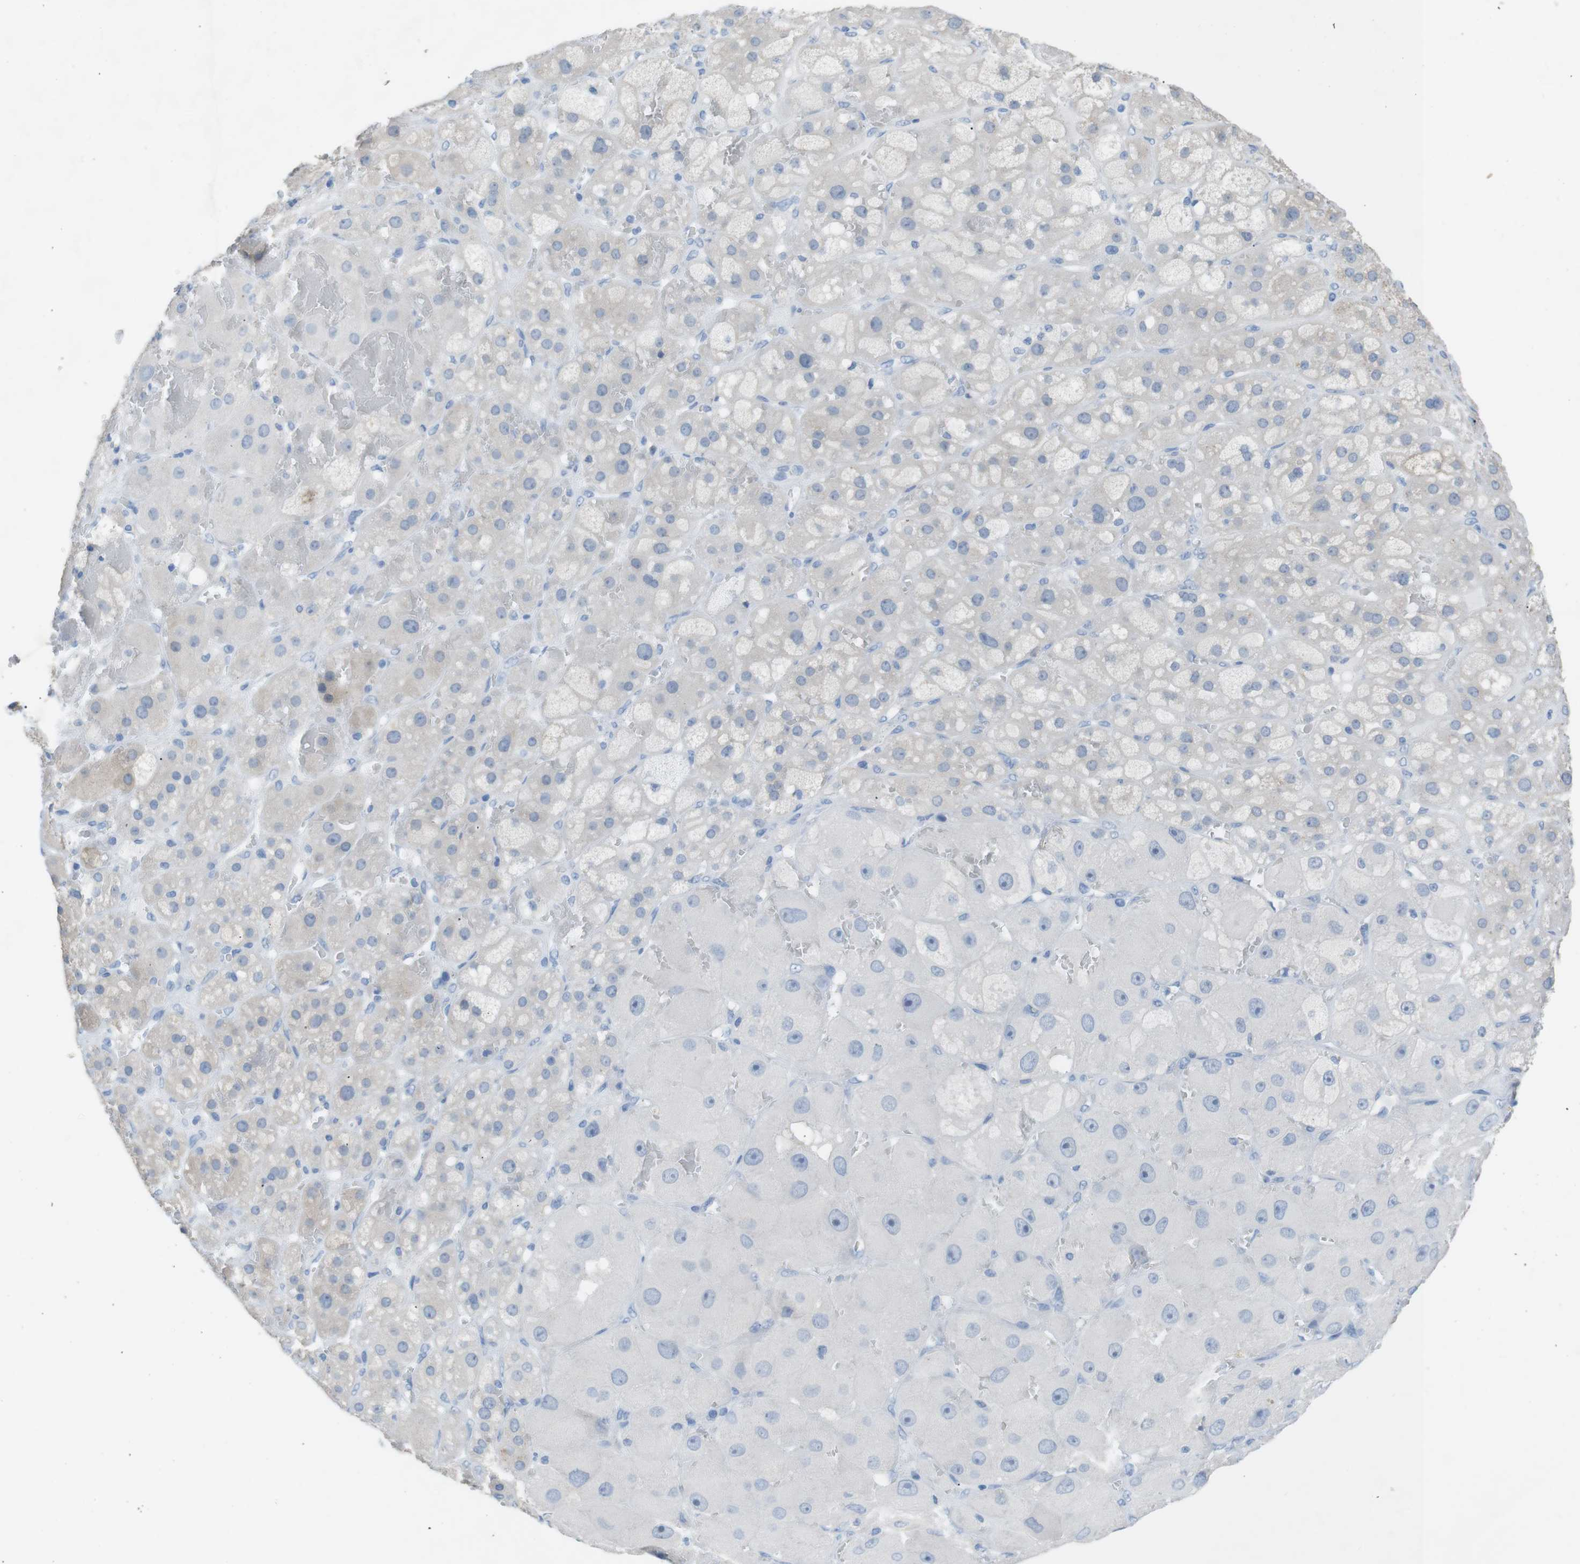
{"staining": {"intensity": "moderate", "quantity": "<25%", "location": "cytoplasmic/membranous"}, "tissue": "adrenal gland", "cell_type": "Glandular cells", "image_type": "normal", "snomed": [{"axis": "morphology", "description": "Normal tissue, NOS"}, {"axis": "topography", "description": "Adrenal gland"}], "caption": "Immunohistochemistry (IHC) micrograph of unremarkable adrenal gland: human adrenal gland stained using immunohistochemistry (IHC) exhibits low levels of moderate protein expression localized specifically in the cytoplasmic/membranous of glandular cells, appearing as a cytoplasmic/membranous brown color.", "gene": "SALL4", "patient": {"sex": "female", "age": 47}}